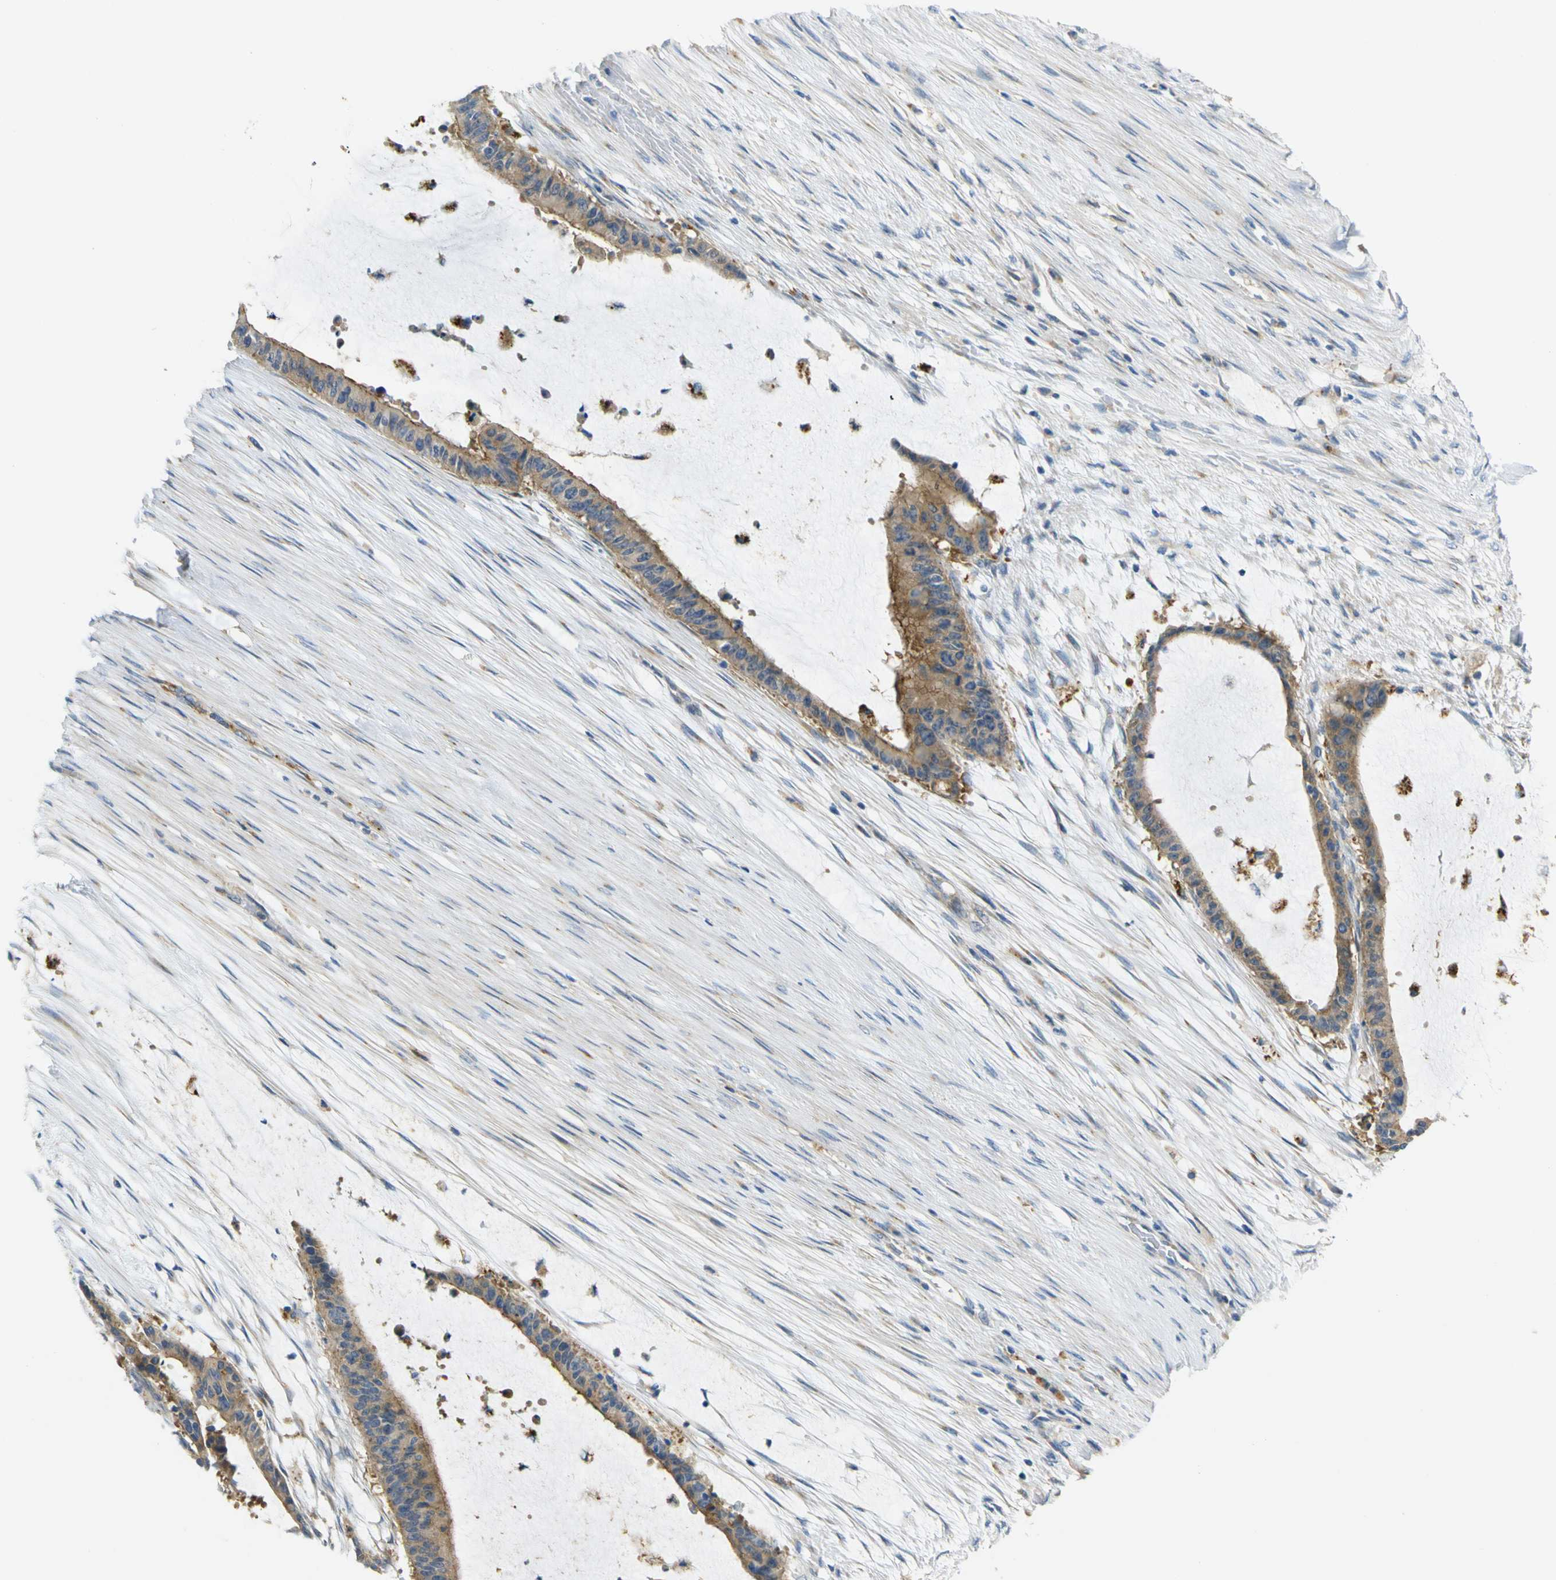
{"staining": {"intensity": "moderate", "quantity": ">75%", "location": "cytoplasmic/membranous"}, "tissue": "liver cancer", "cell_type": "Tumor cells", "image_type": "cancer", "snomed": [{"axis": "morphology", "description": "Cholangiocarcinoma"}, {"axis": "topography", "description": "Liver"}], "caption": "Protein expression analysis of liver cholangiocarcinoma shows moderate cytoplasmic/membranous staining in approximately >75% of tumor cells.", "gene": "SYPL1", "patient": {"sex": "female", "age": 73}}